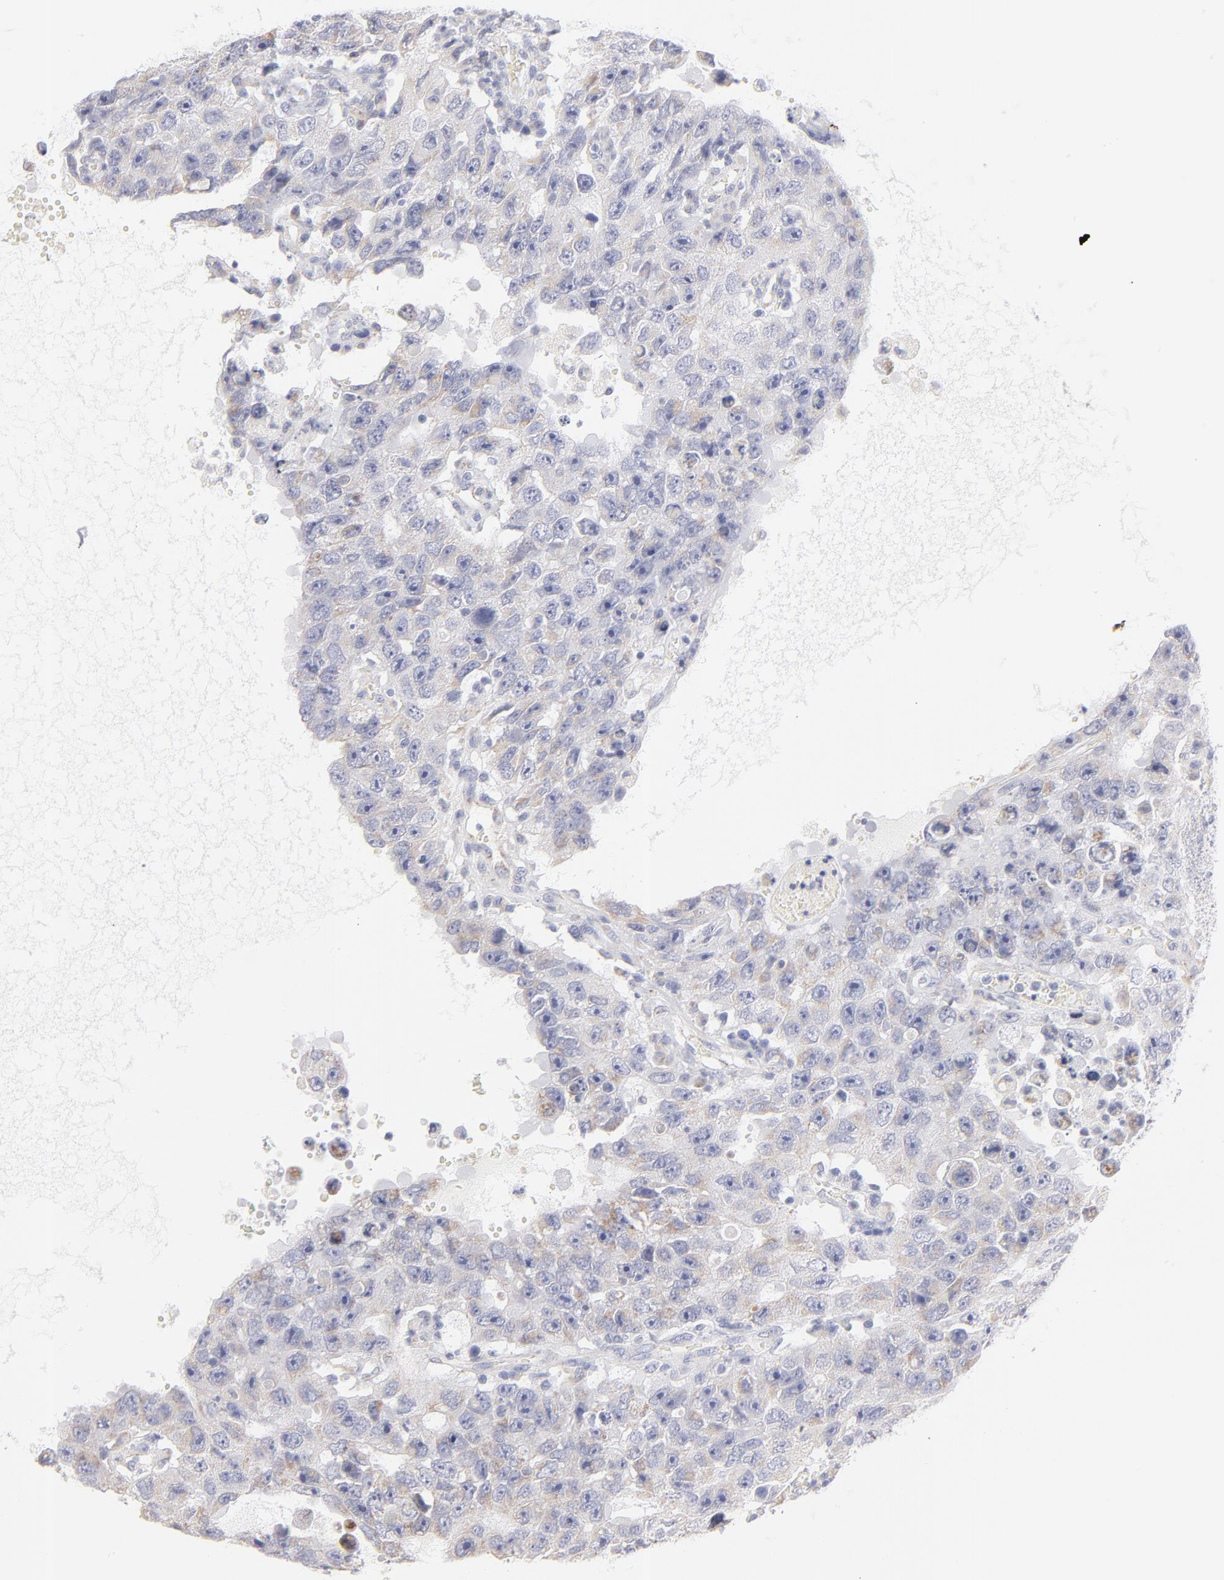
{"staining": {"intensity": "negative", "quantity": "none", "location": "none"}, "tissue": "testis cancer", "cell_type": "Tumor cells", "image_type": "cancer", "snomed": [{"axis": "morphology", "description": "Carcinoma, Embryonal, NOS"}, {"axis": "topography", "description": "Testis"}], "caption": "DAB immunohistochemical staining of human testis embryonal carcinoma reveals no significant staining in tumor cells.", "gene": "TST", "patient": {"sex": "male", "age": 26}}